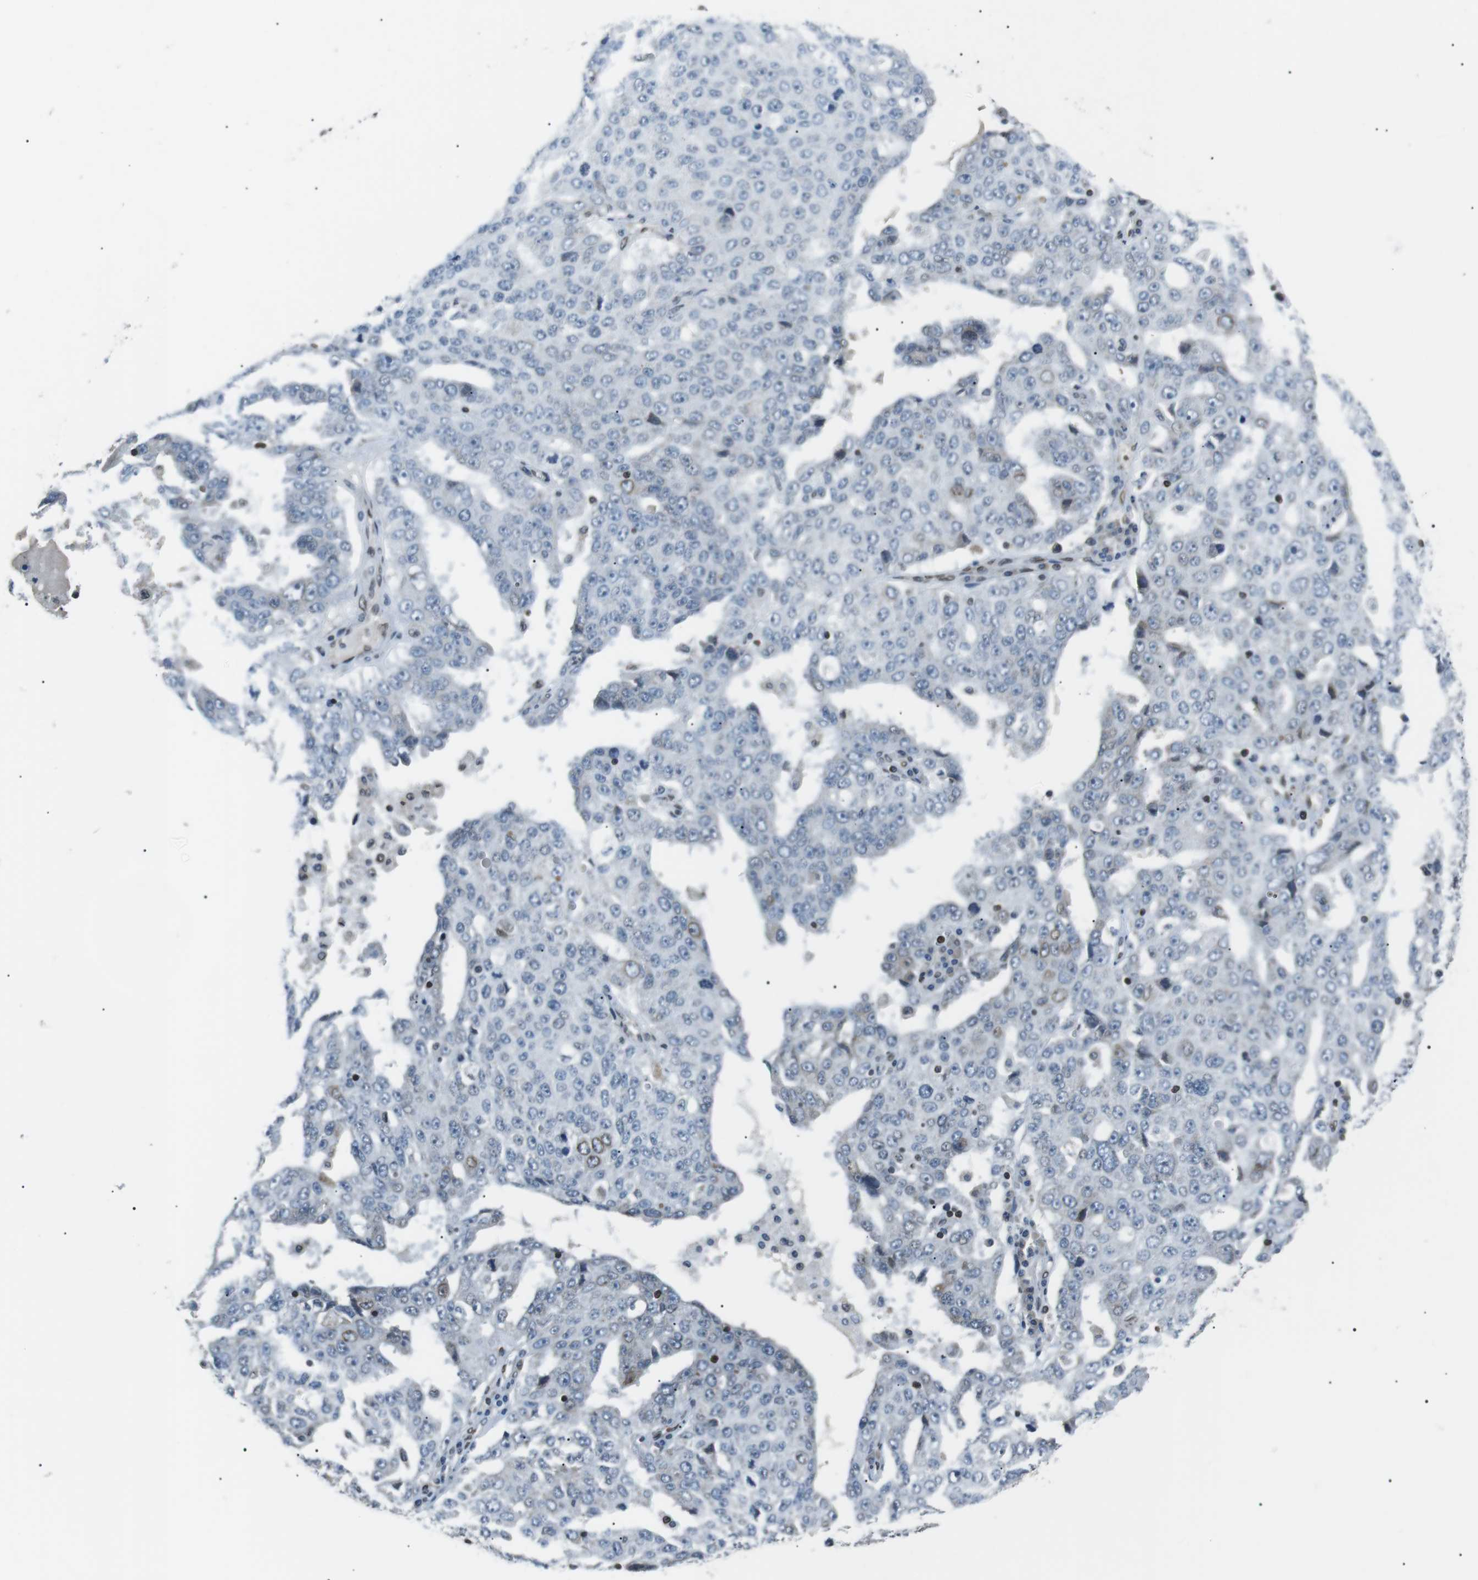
{"staining": {"intensity": "negative", "quantity": "none", "location": "none"}, "tissue": "ovarian cancer", "cell_type": "Tumor cells", "image_type": "cancer", "snomed": [{"axis": "morphology", "description": "Carcinoma, endometroid"}, {"axis": "topography", "description": "Ovary"}], "caption": "Ovarian cancer stained for a protein using immunohistochemistry (IHC) demonstrates no positivity tumor cells.", "gene": "TMX4", "patient": {"sex": "female", "age": 62}}